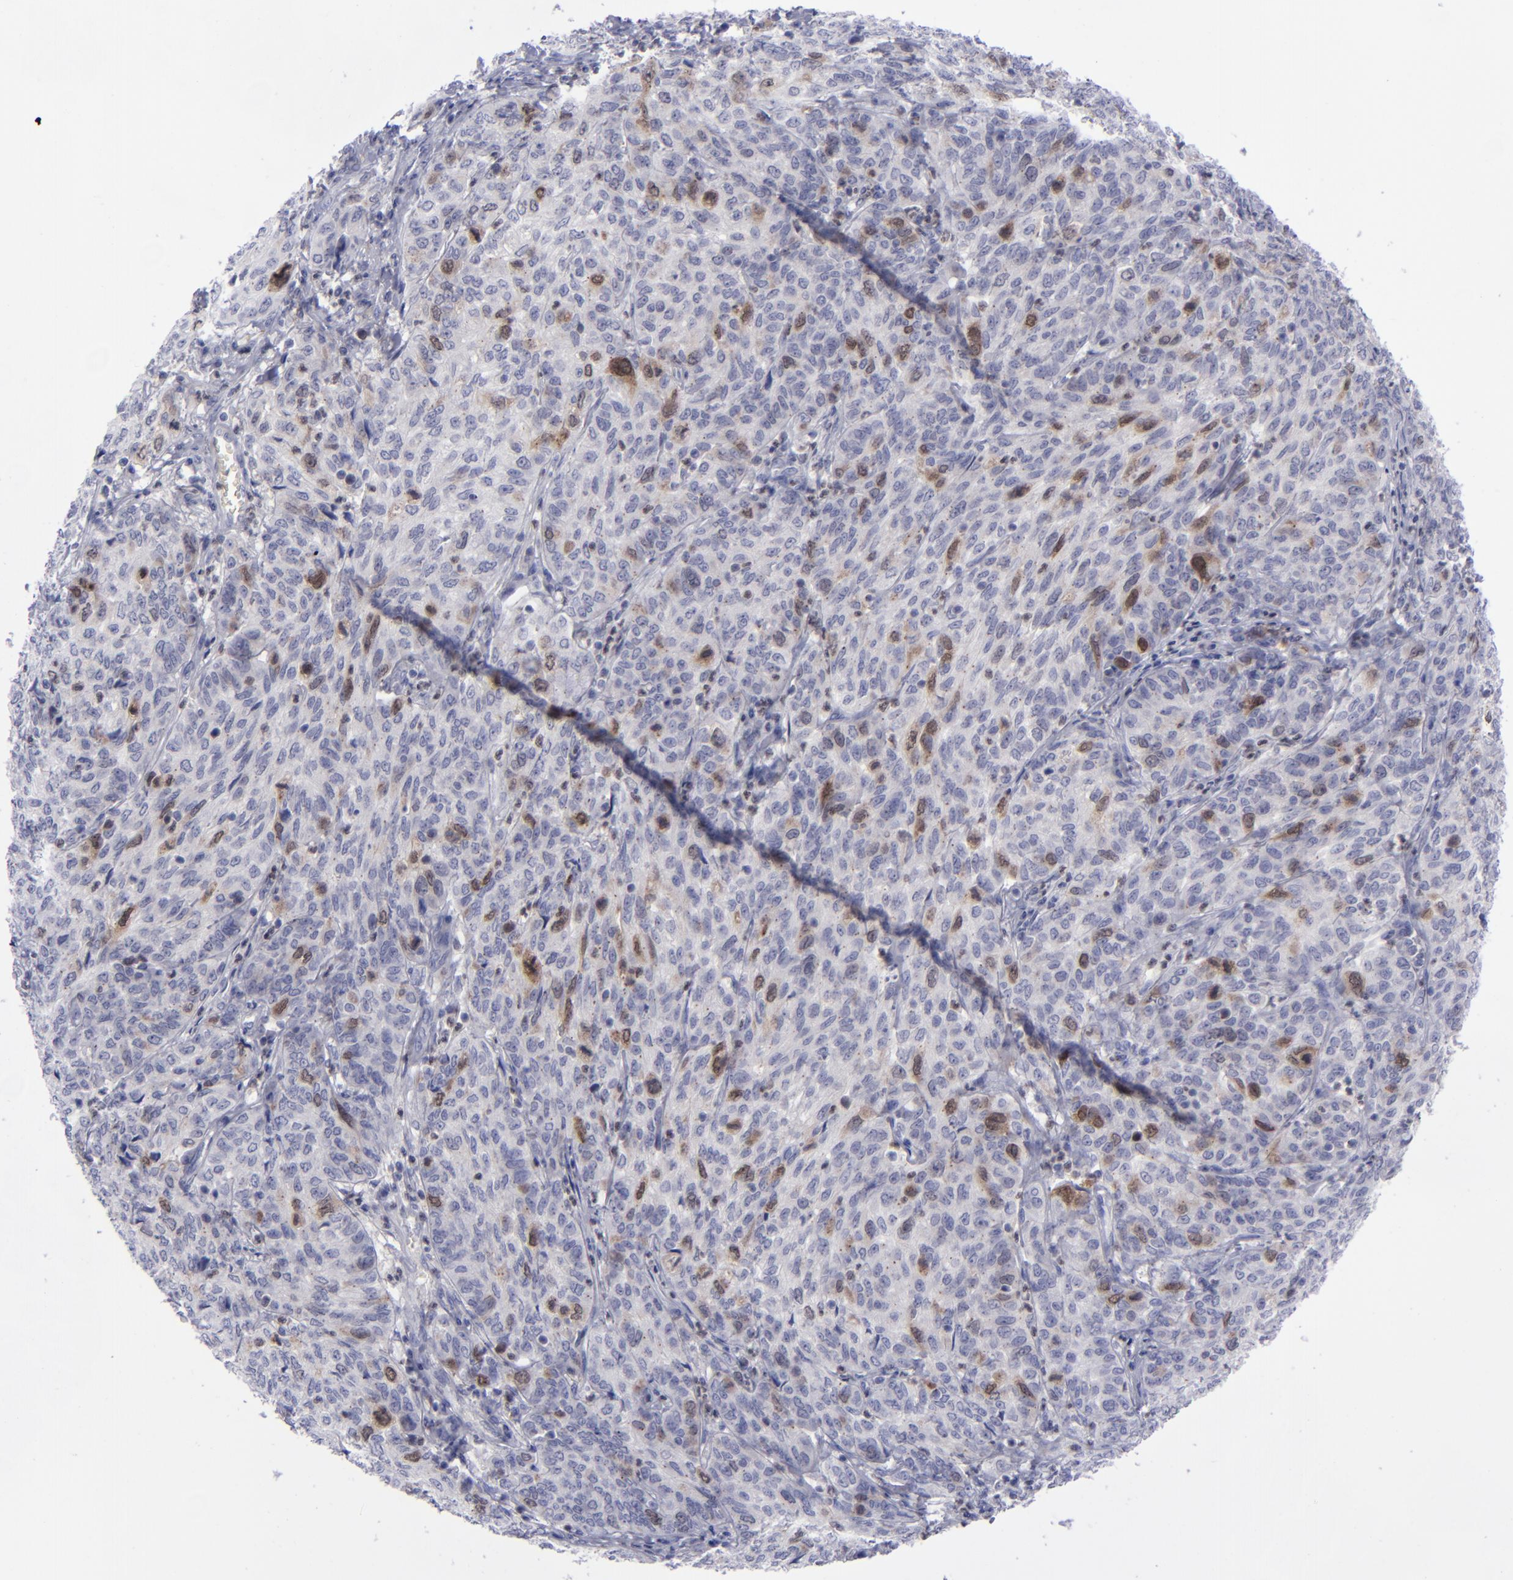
{"staining": {"intensity": "weak", "quantity": "25%-75%", "location": "cytoplasmic/membranous,nuclear"}, "tissue": "cervical cancer", "cell_type": "Tumor cells", "image_type": "cancer", "snomed": [{"axis": "morphology", "description": "Squamous cell carcinoma, NOS"}, {"axis": "topography", "description": "Cervix"}], "caption": "A high-resolution micrograph shows immunohistochemistry (IHC) staining of cervical cancer (squamous cell carcinoma), which demonstrates weak cytoplasmic/membranous and nuclear positivity in approximately 25%-75% of tumor cells.", "gene": "AURKA", "patient": {"sex": "female", "age": 38}}